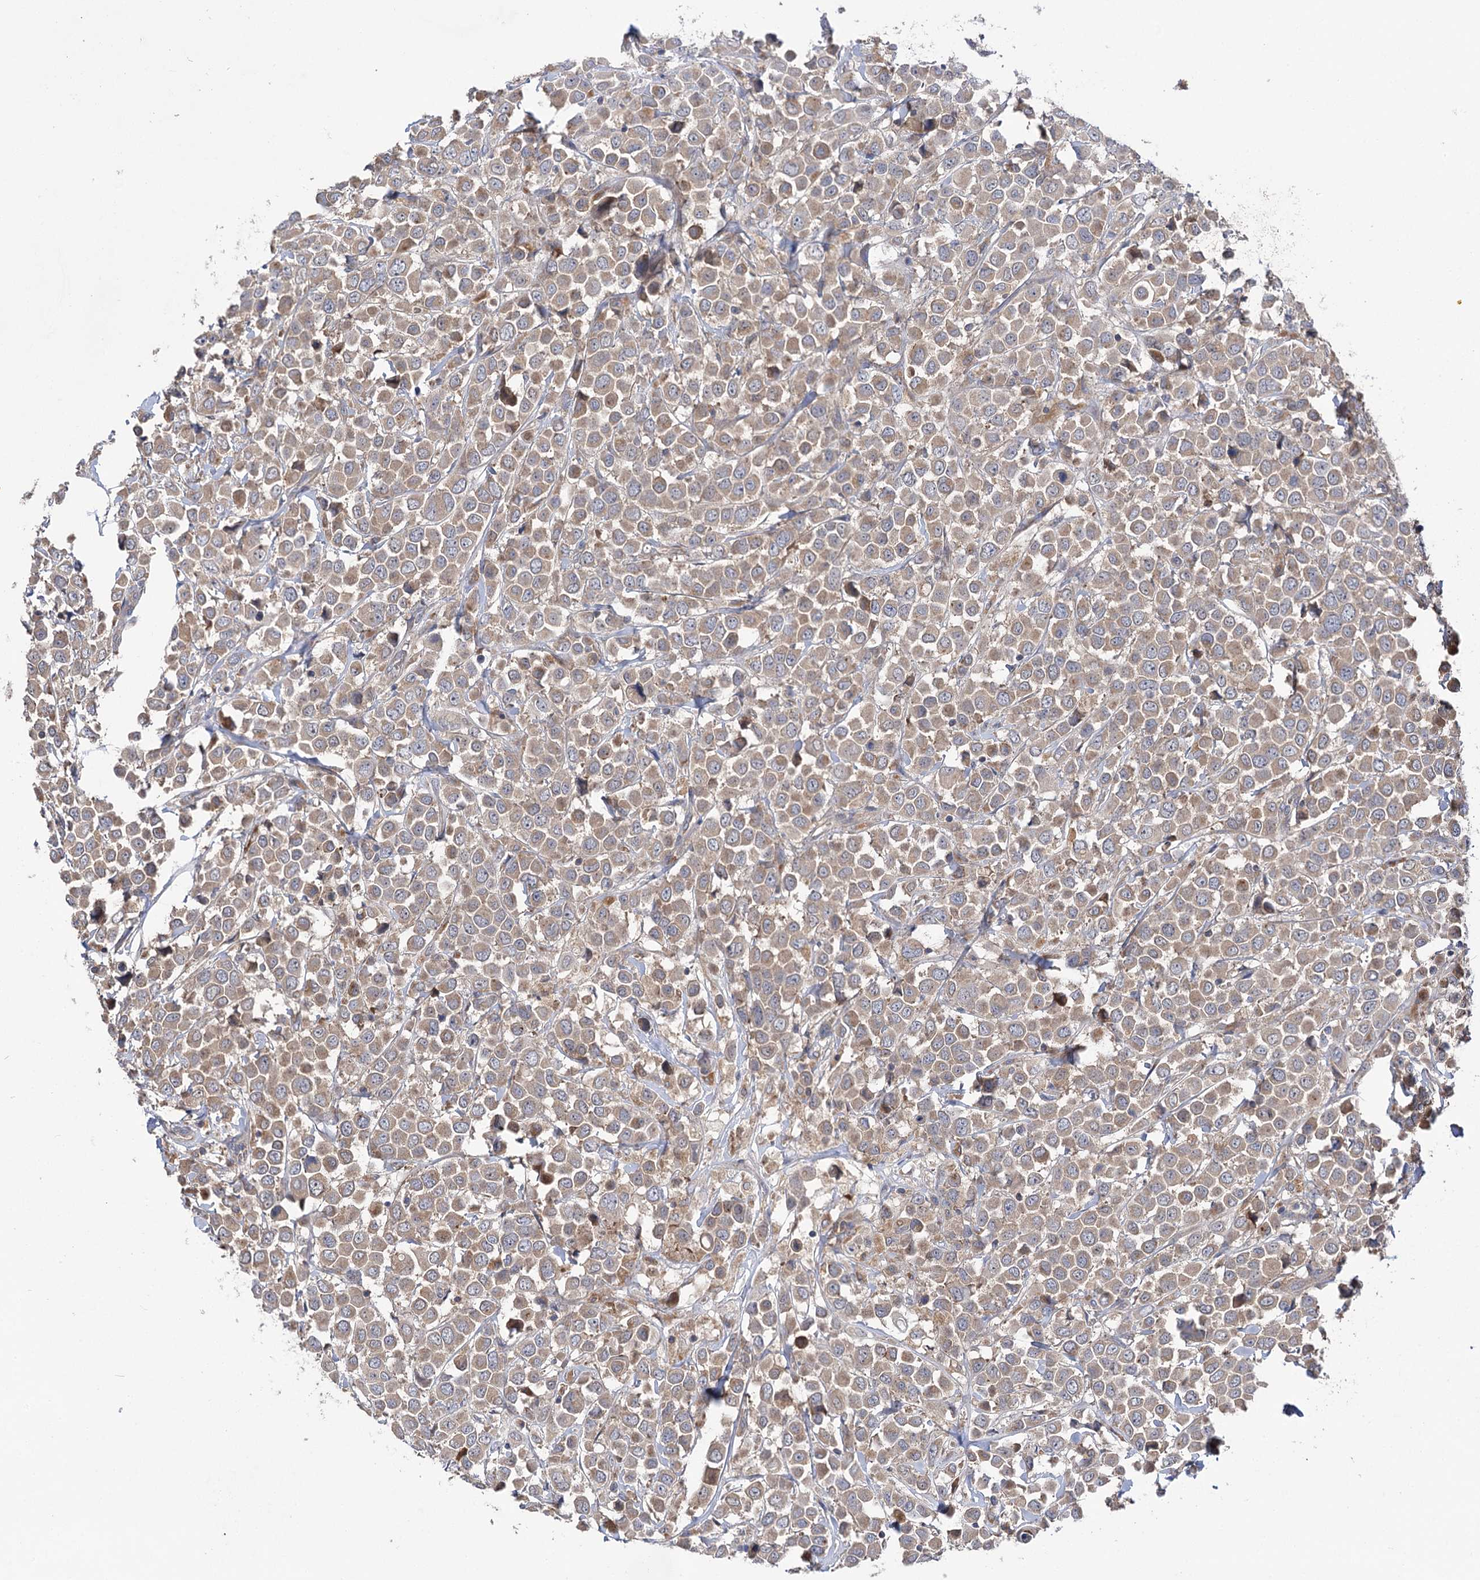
{"staining": {"intensity": "weak", "quantity": ">75%", "location": "cytoplasmic/membranous"}, "tissue": "breast cancer", "cell_type": "Tumor cells", "image_type": "cancer", "snomed": [{"axis": "morphology", "description": "Duct carcinoma"}, {"axis": "topography", "description": "Breast"}], "caption": "Immunohistochemistry of infiltrating ductal carcinoma (breast) demonstrates low levels of weak cytoplasmic/membranous expression in approximately >75% of tumor cells. Nuclei are stained in blue.", "gene": "VPS37B", "patient": {"sex": "female", "age": 61}}